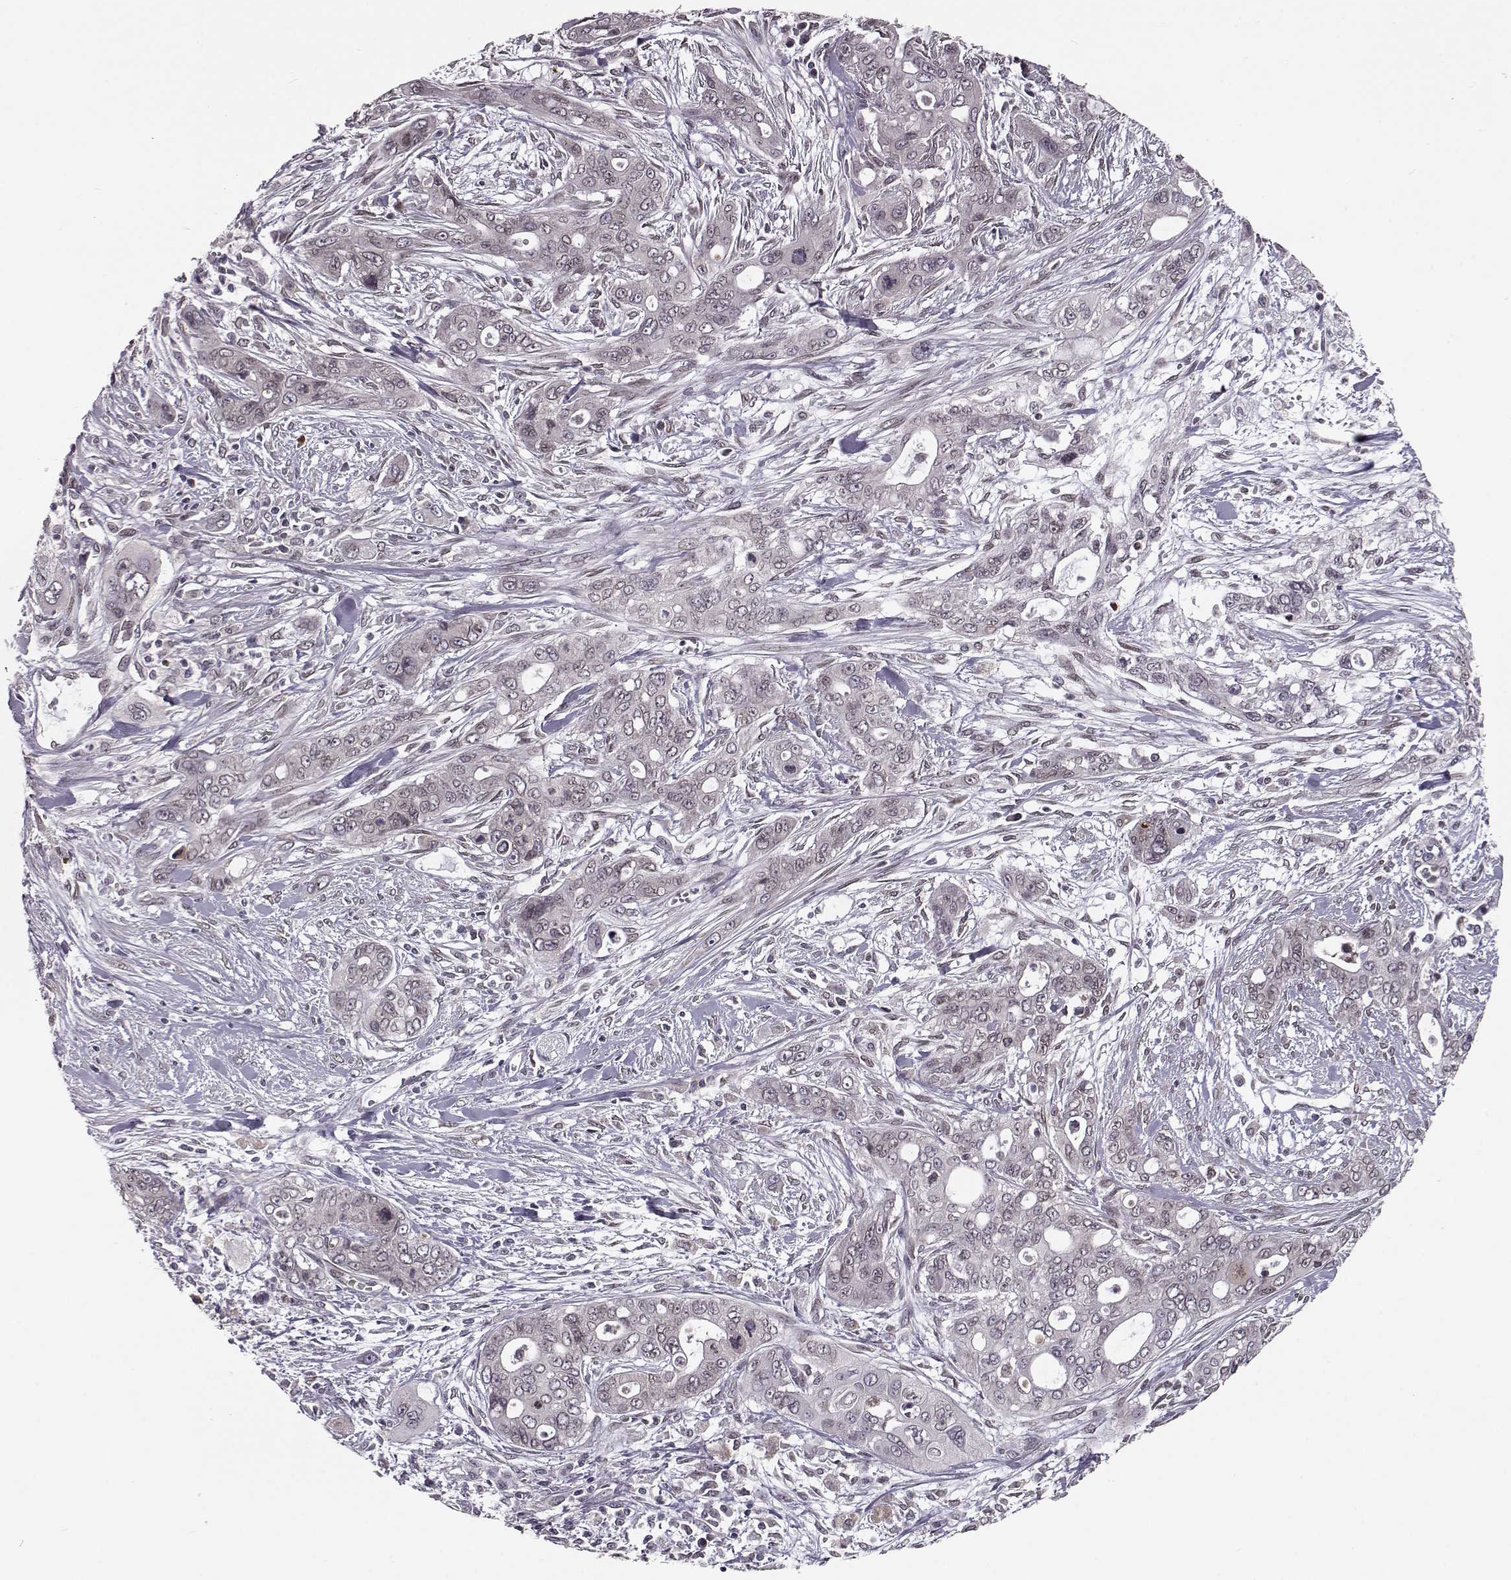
{"staining": {"intensity": "negative", "quantity": "none", "location": "none"}, "tissue": "pancreatic cancer", "cell_type": "Tumor cells", "image_type": "cancer", "snomed": [{"axis": "morphology", "description": "Adenocarcinoma, NOS"}, {"axis": "topography", "description": "Pancreas"}], "caption": "DAB (3,3'-diaminobenzidine) immunohistochemical staining of pancreatic cancer reveals no significant positivity in tumor cells.", "gene": "NUP37", "patient": {"sex": "male", "age": 47}}